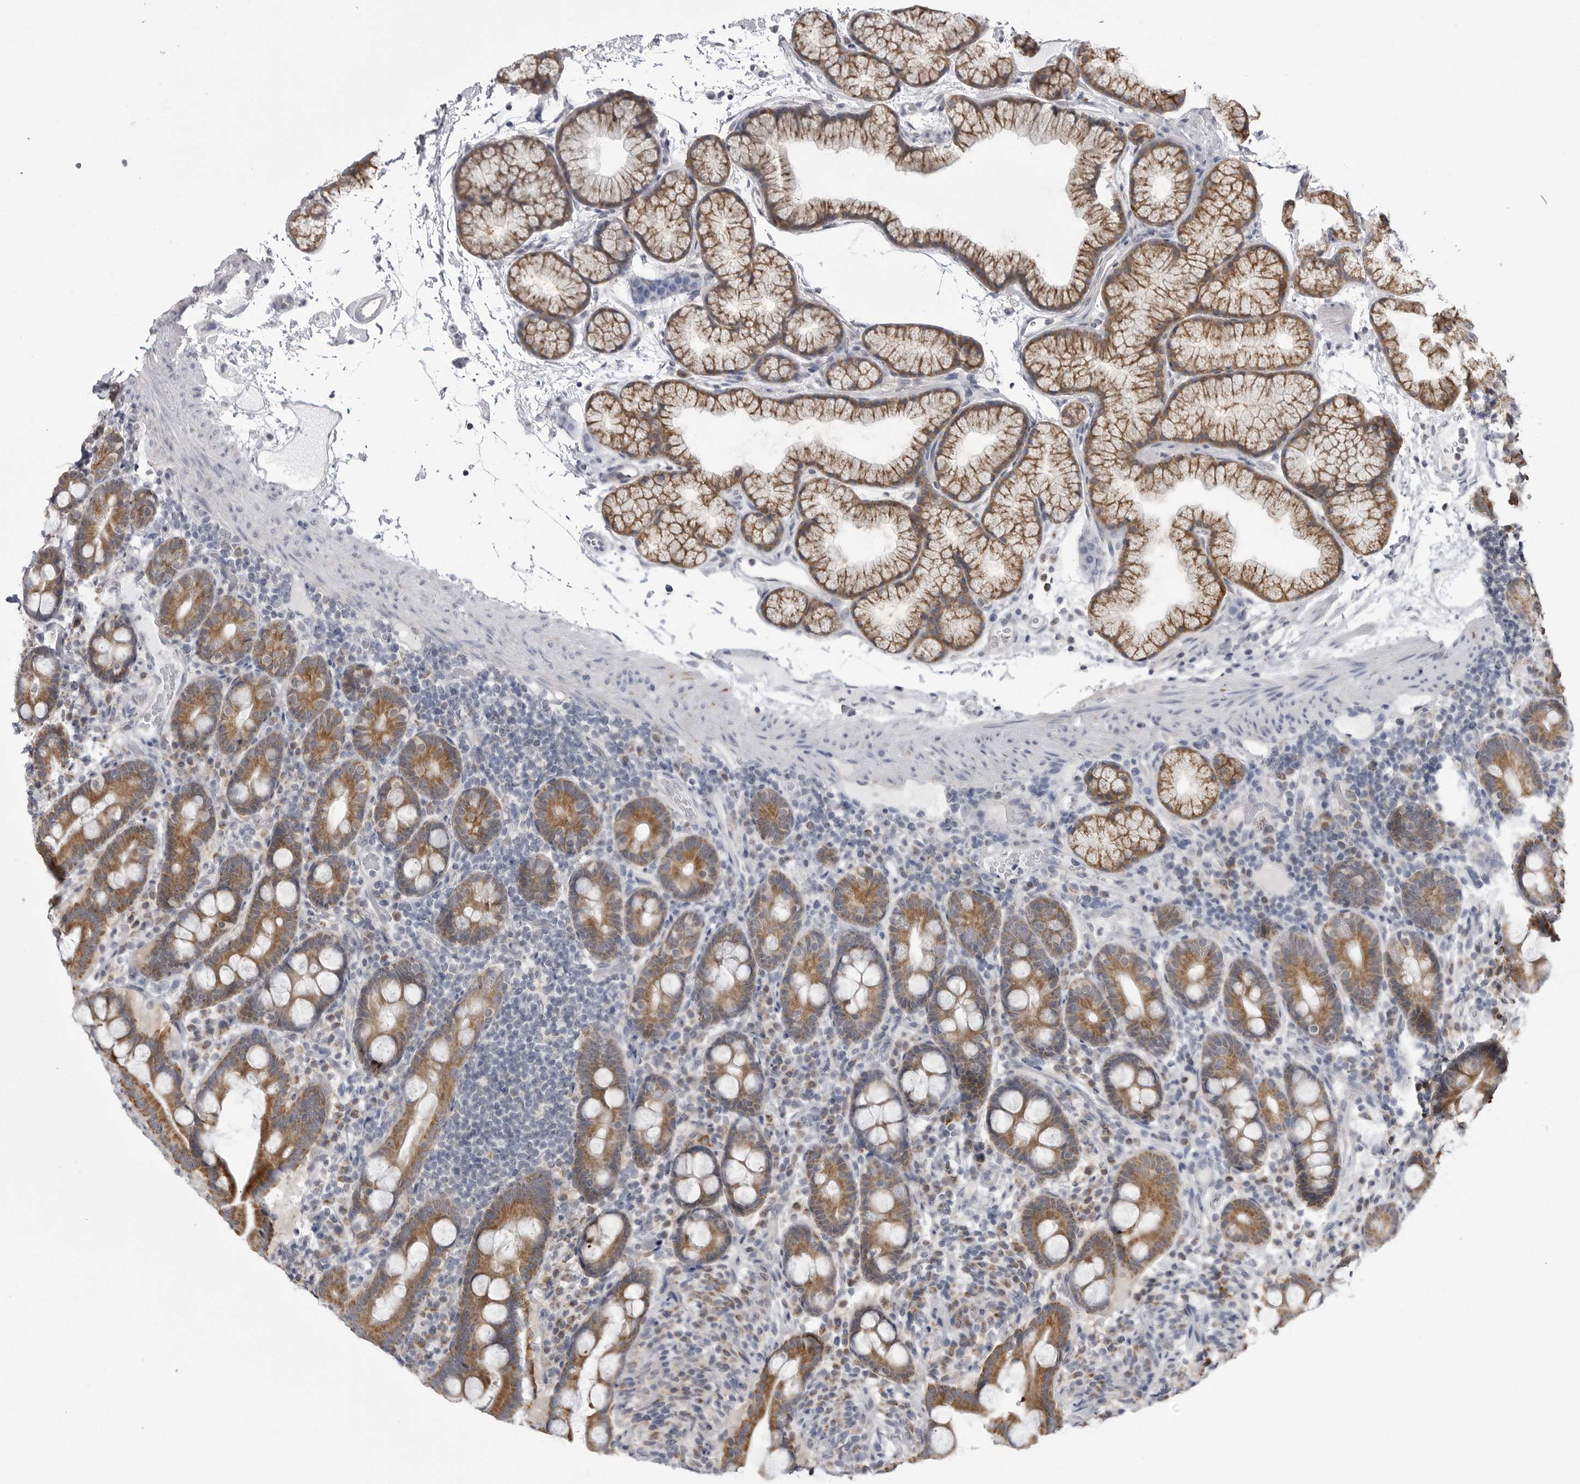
{"staining": {"intensity": "strong", "quantity": ">75%", "location": "cytoplasmic/membranous"}, "tissue": "duodenum", "cell_type": "Glandular cells", "image_type": "normal", "snomed": [{"axis": "morphology", "description": "Normal tissue, NOS"}, {"axis": "topography", "description": "Duodenum"}], "caption": "Protein analysis of normal duodenum displays strong cytoplasmic/membranous staining in about >75% of glandular cells.", "gene": "FH", "patient": {"sex": "male", "age": 54}}